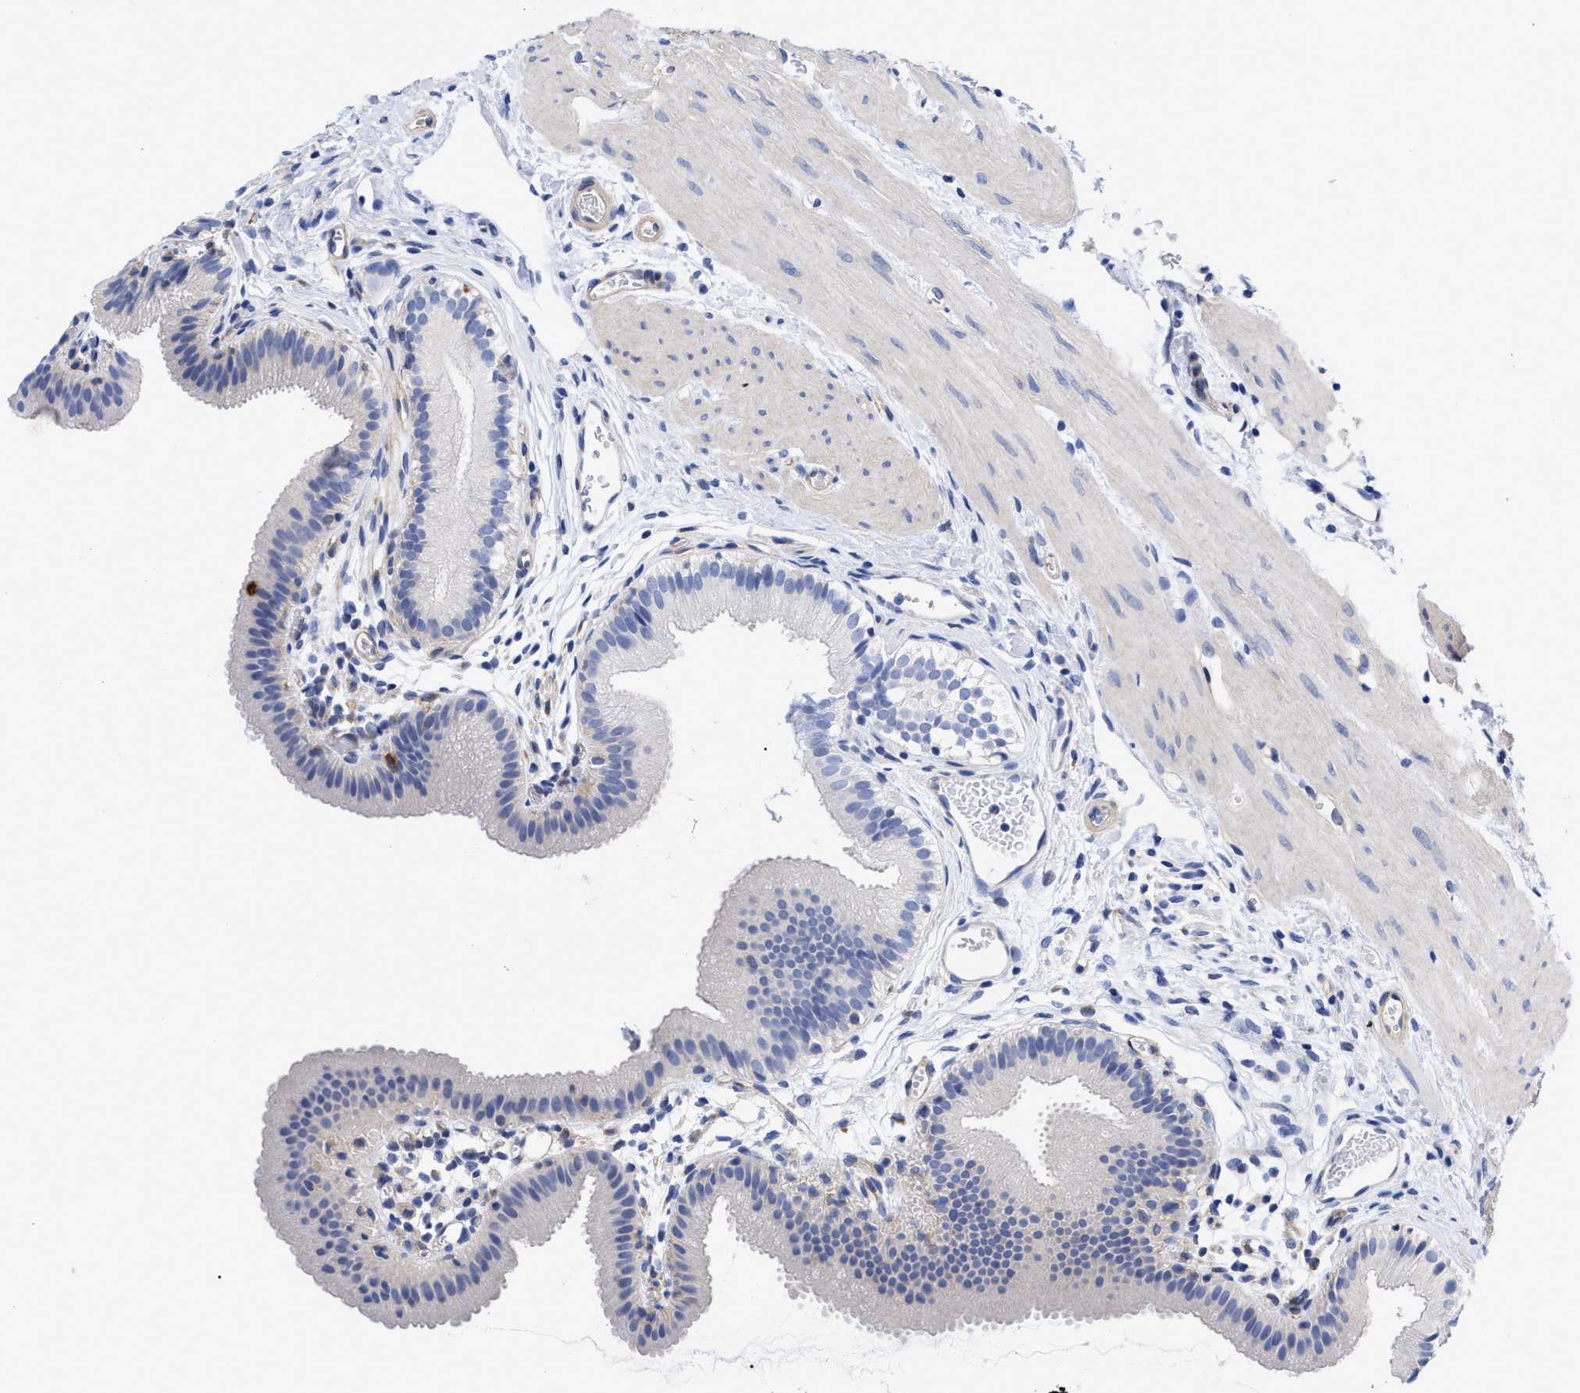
{"staining": {"intensity": "negative", "quantity": "none", "location": "none"}, "tissue": "gallbladder", "cell_type": "Glandular cells", "image_type": "normal", "snomed": [{"axis": "morphology", "description": "Normal tissue, NOS"}, {"axis": "topography", "description": "Gallbladder"}], "caption": "Glandular cells are negative for brown protein staining in normal gallbladder. Brightfield microscopy of immunohistochemistry stained with DAB (brown) and hematoxylin (blue), captured at high magnification.", "gene": "IRAG2", "patient": {"sex": "female", "age": 26}}